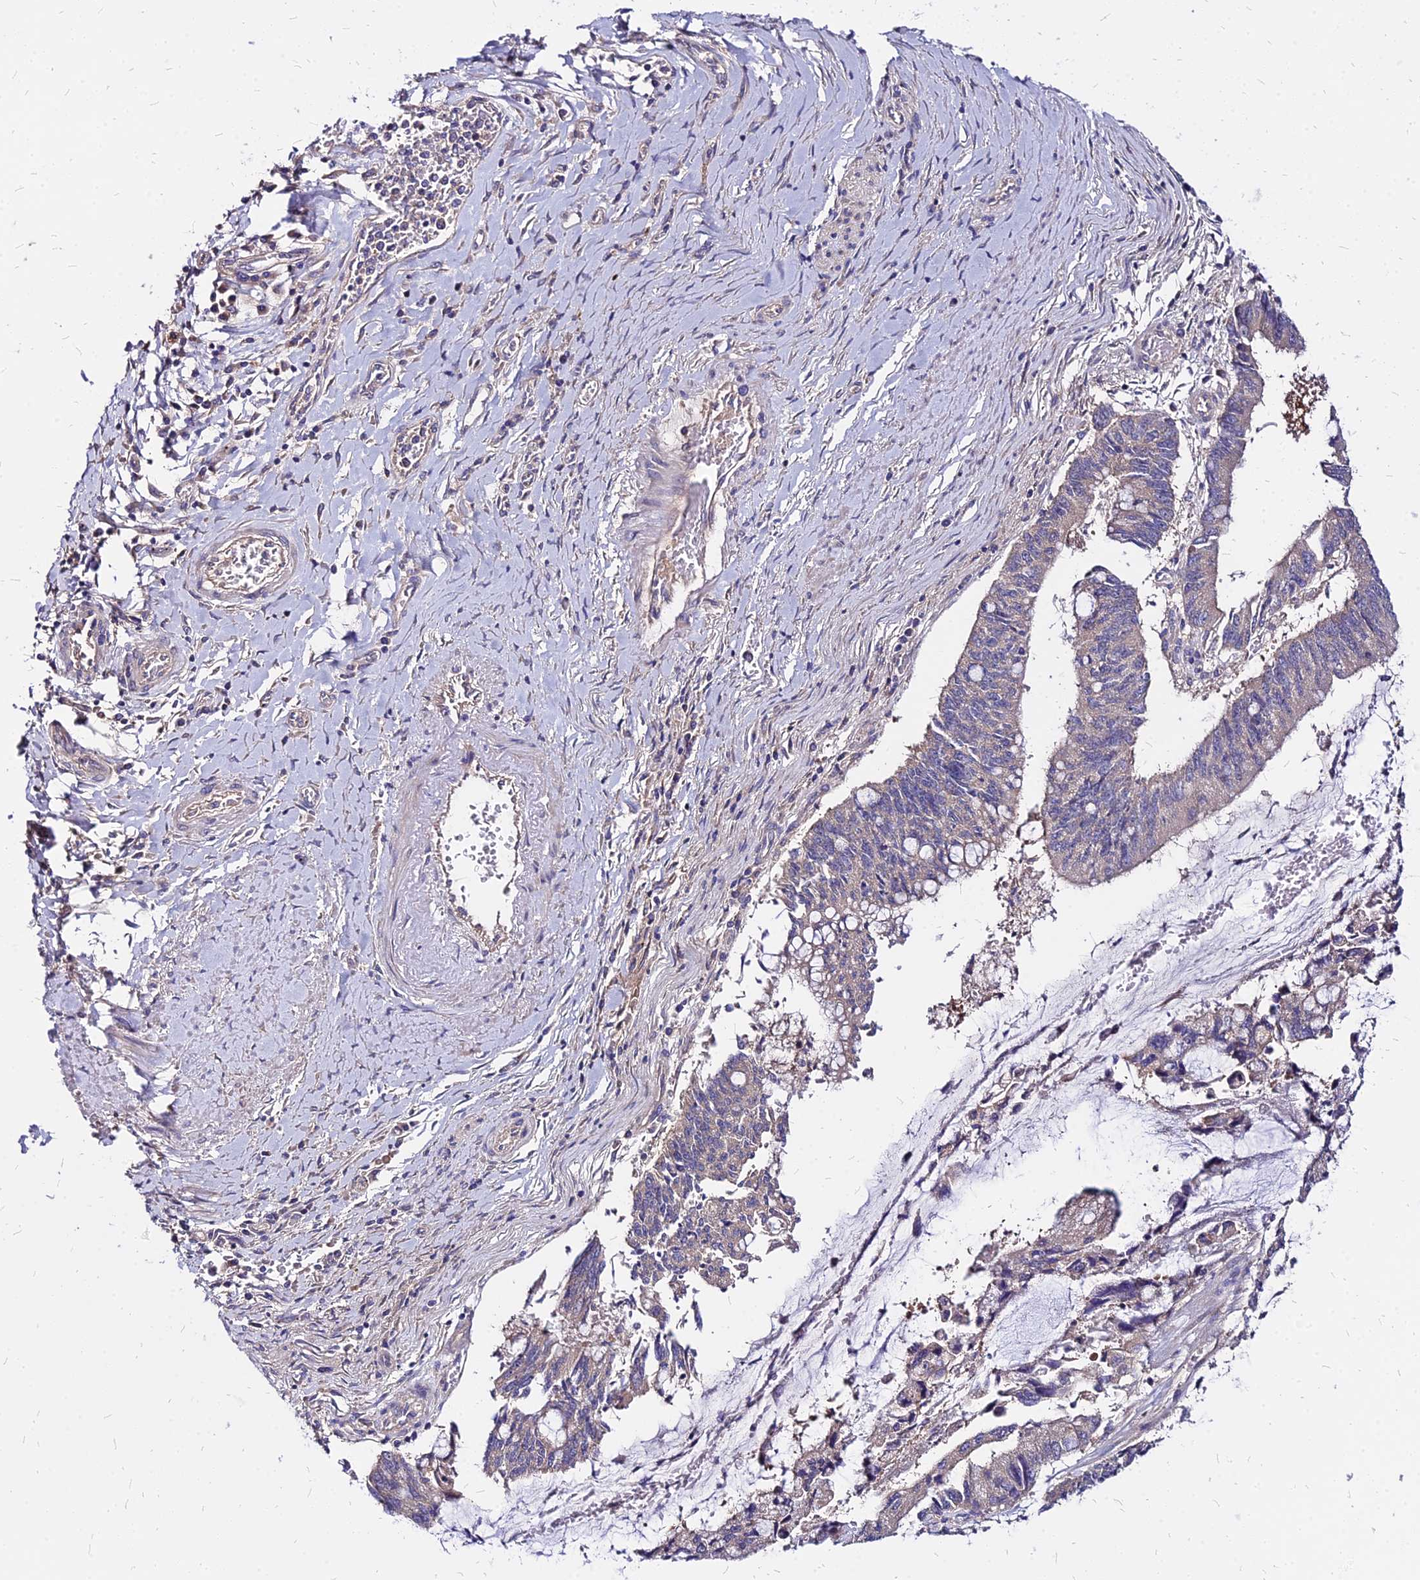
{"staining": {"intensity": "negative", "quantity": "none", "location": "none"}, "tissue": "pancreatic cancer", "cell_type": "Tumor cells", "image_type": "cancer", "snomed": [{"axis": "morphology", "description": "Adenocarcinoma, NOS"}, {"axis": "topography", "description": "Pancreas"}], "caption": "Tumor cells are negative for protein expression in human adenocarcinoma (pancreatic).", "gene": "COMMD10", "patient": {"sex": "female", "age": 50}}